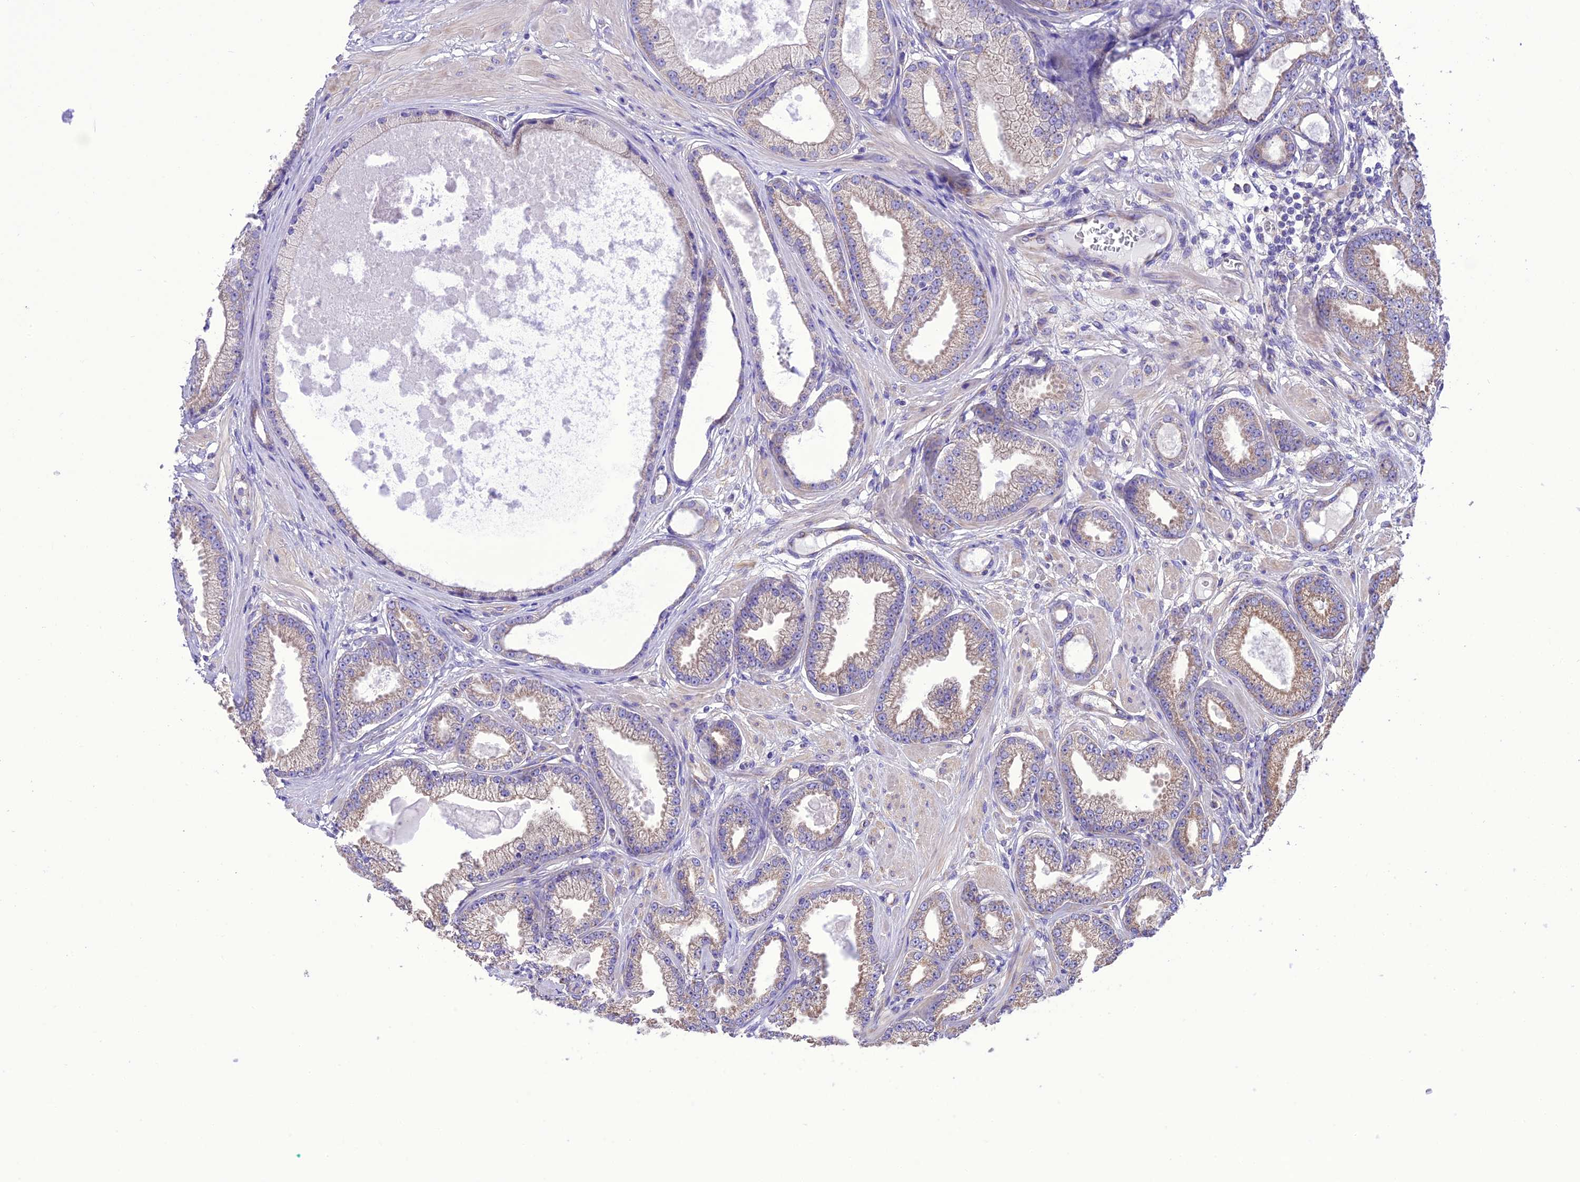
{"staining": {"intensity": "weak", "quantity": "25%-75%", "location": "cytoplasmic/membranous"}, "tissue": "prostate cancer", "cell_type": "Tumor cells", "image_type": "cancer", "snomed": [{"axis": "morphology", "description": "Adenocarcinoma, Low grade"}, {"axis": "topography", "description": "Prostate"}], "caption": "Immunohistochemistry of prostate adenocarcinoma (low-grade) shows low levels of weak cytoplasmic/membranous staining in approximately 25%-75% of tumor cells. The staining was performed using DAB, with brown indicating positive protein expression. Nuclei are stained blue with hematoxylin.", "gene": "MAP3K12", "patient": {"sex": "male", "age": 64}}